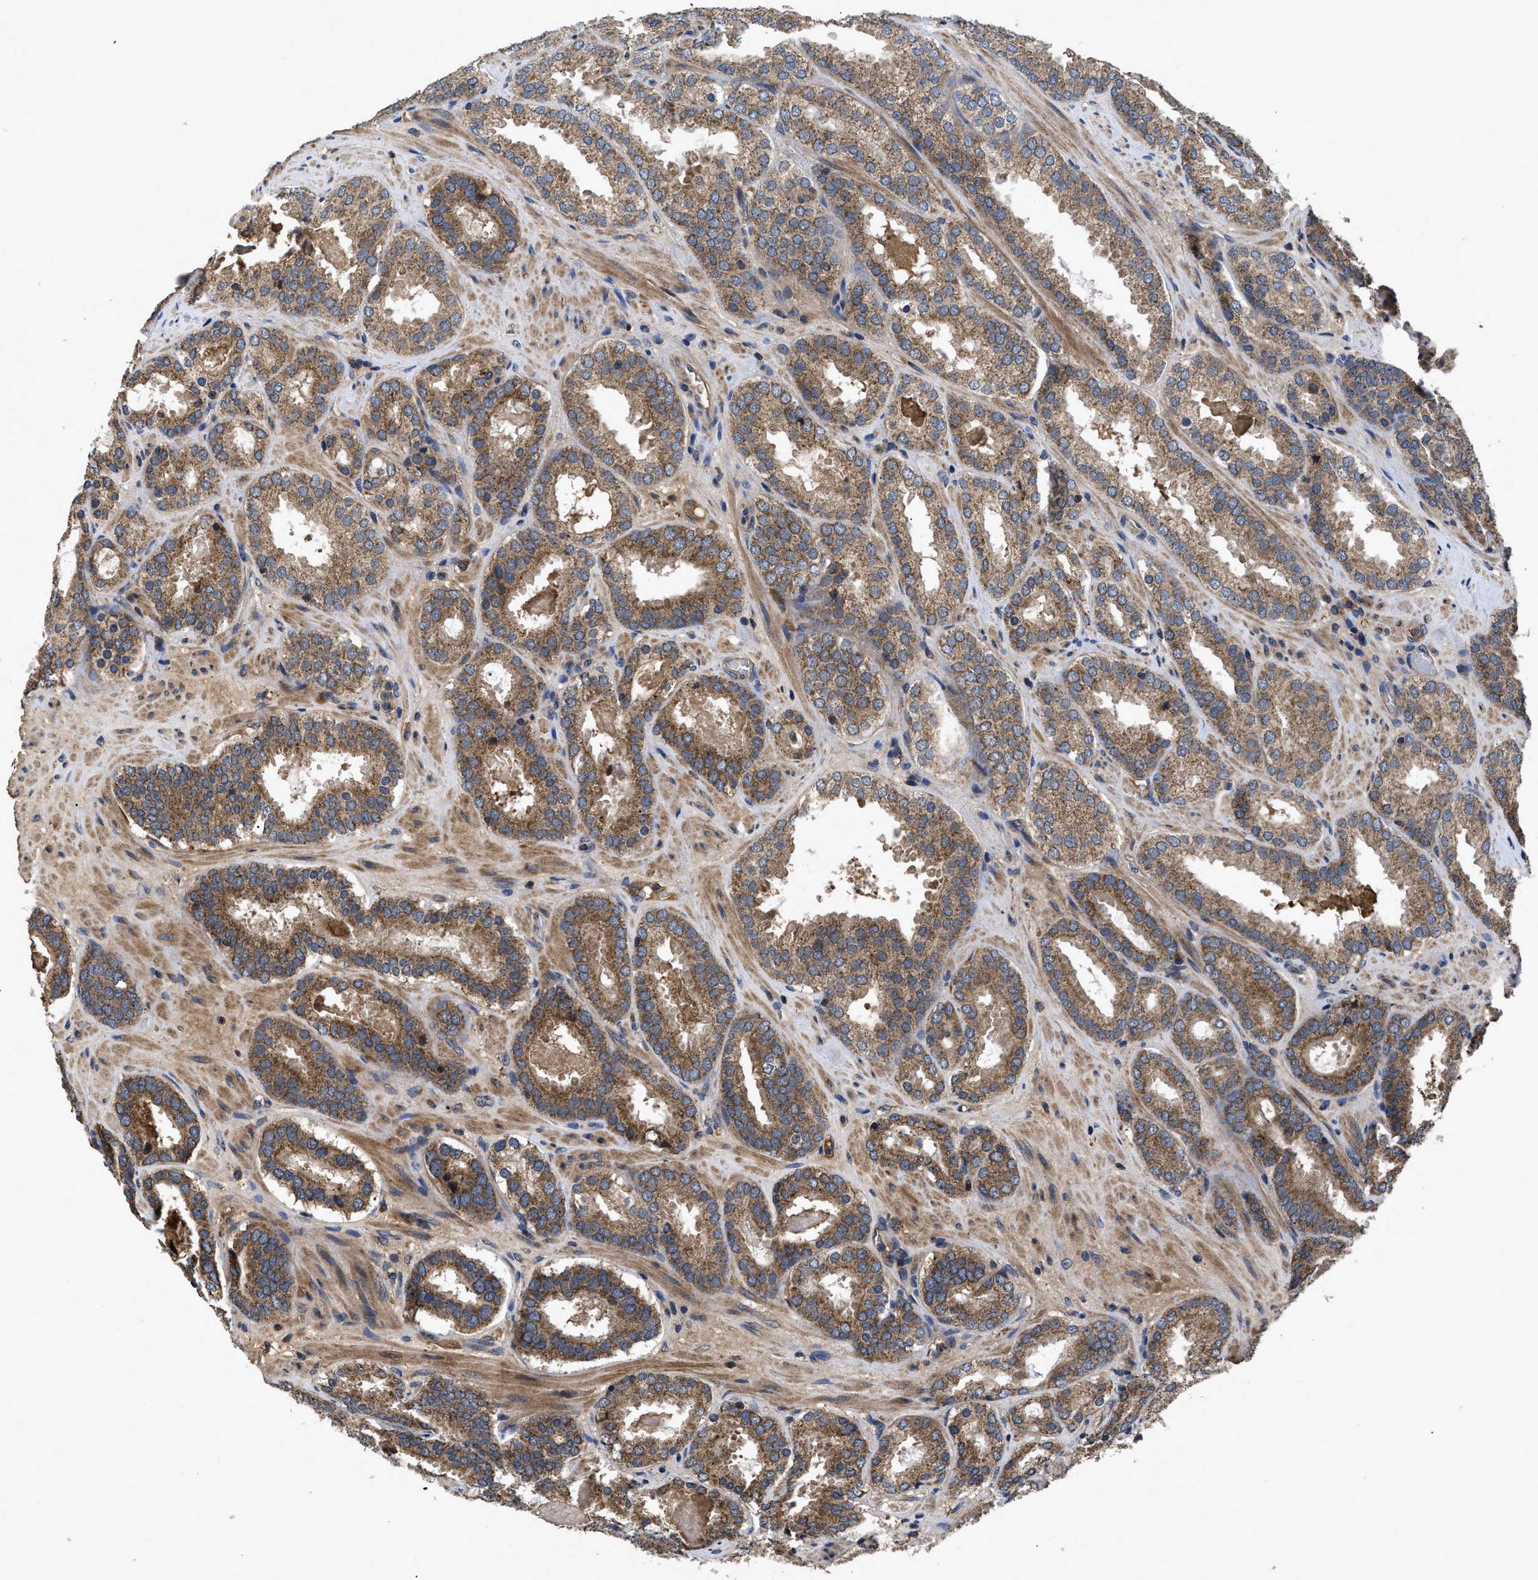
{"staining": {"intensity": "moderate", "quantity": ">75%", "location": "cytoplasmic/membranous"}, "tissue": "prostate cancer", "cell_type": "Tumor cells", "image_type": "cancer", "snomed": [{"axis": "morphology", "description": "Adenocarcinoma, Low grade"}, {"axis": "topography", "description": "Prostate"}], "caption": "Prostate low-grade adenocarcinoma was stained to show a protein in brown. There is medium levels of moderate cytoplasmic/membranous positivity in approximately >75% of tumor cells. (Stains: DAB in brown, nuclei in blue, Microscopy: brightfield microscopy at high magnification).", "gene": "LRRC3", "patient": {"sex": "male", "age": 69}}